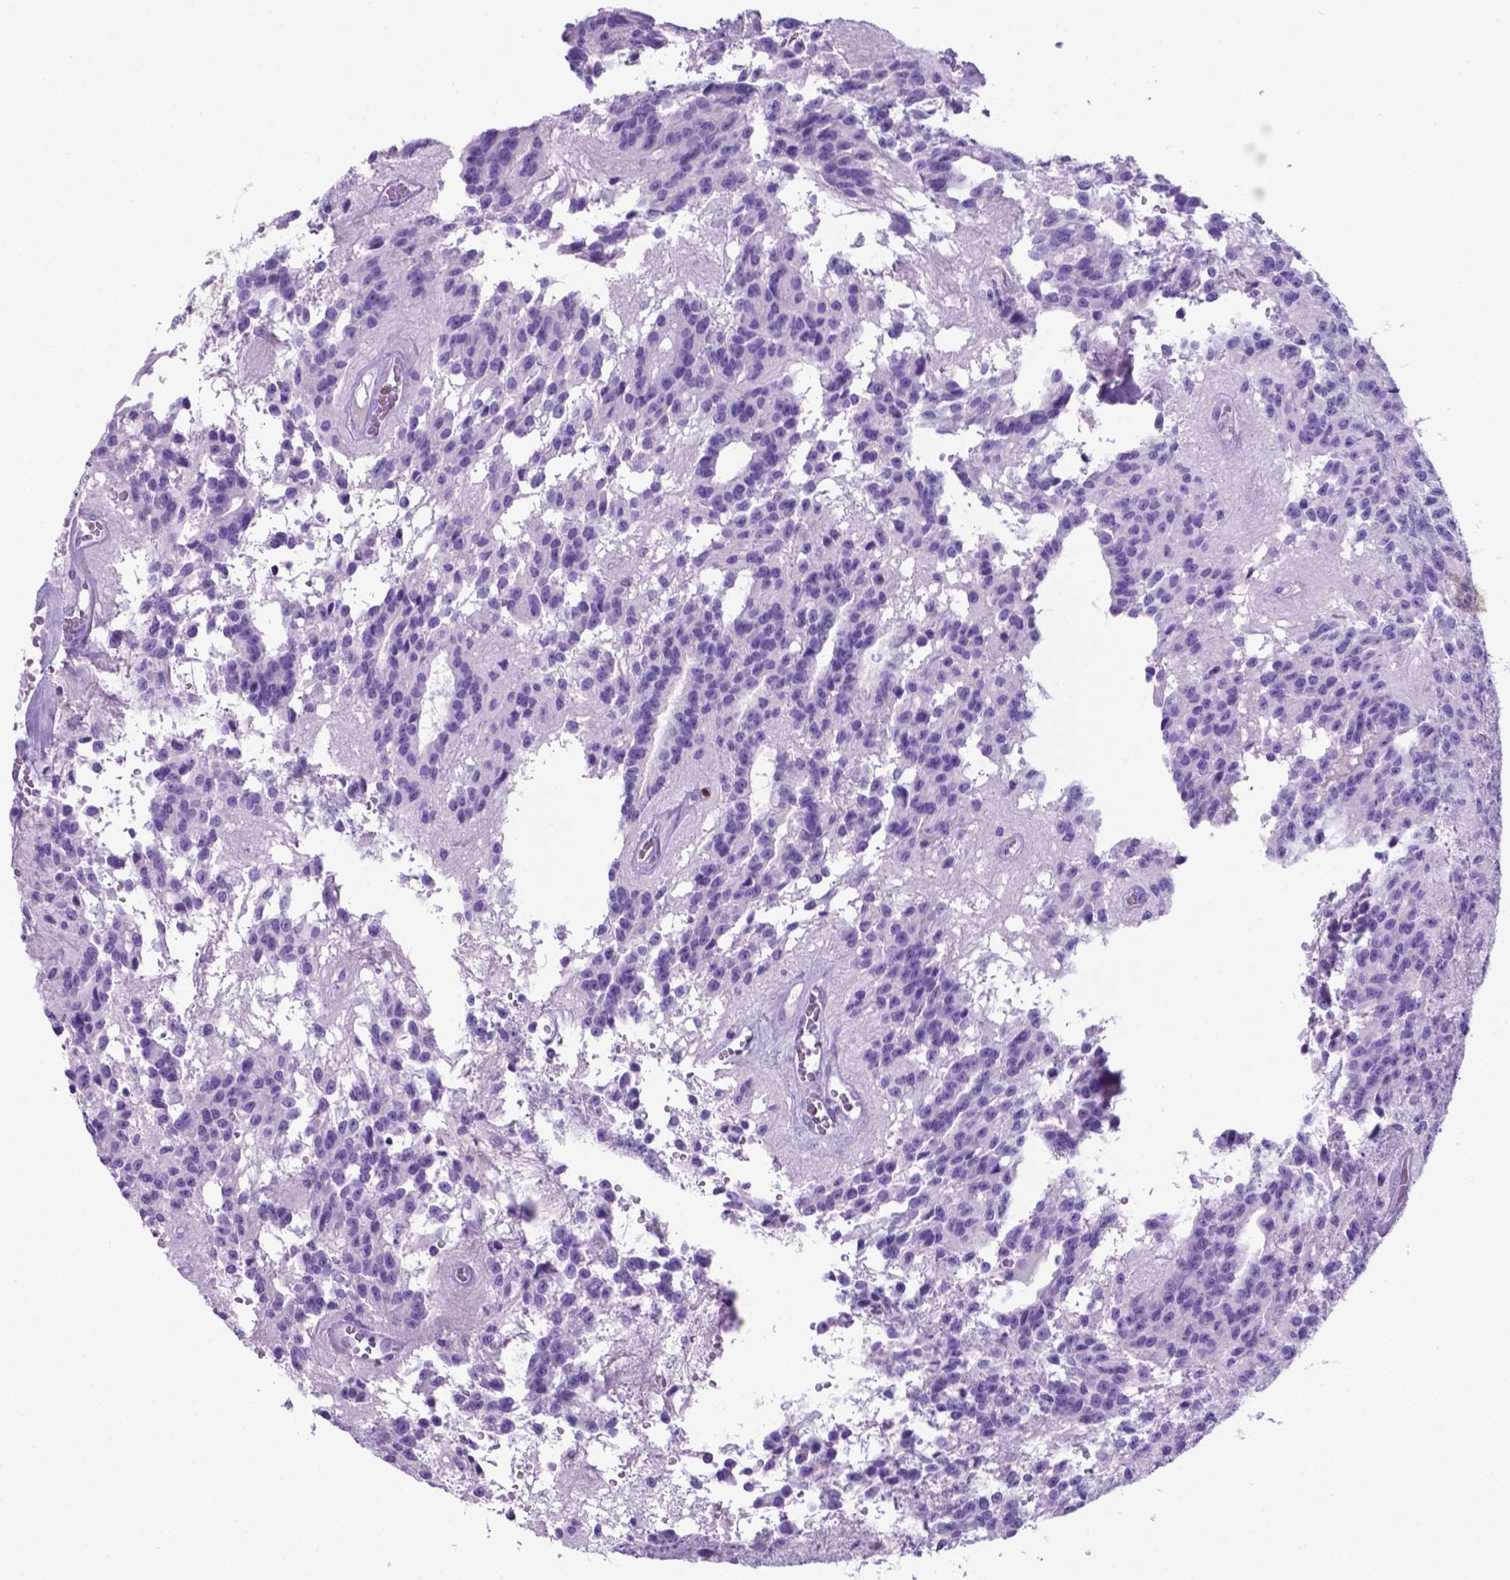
{"staining": {"intensity": "negative", "quantity": "none", "location": "none"}, "tissue": "glioma", "cell_type": "Tumor cells", "image_type": "cancer", "snomed": [{"axis": "morphology", "description": "Glioma, malignant, Low grade"}, {"axis": "topography", "description": "Brain"}], "caption": "Immunohistochemistry (IHC) of human malignant glioma (low-grade) displays no expression in tumor cells.", "gene": "LZTR1", "patient": {"sex": "male", "age": 31}}